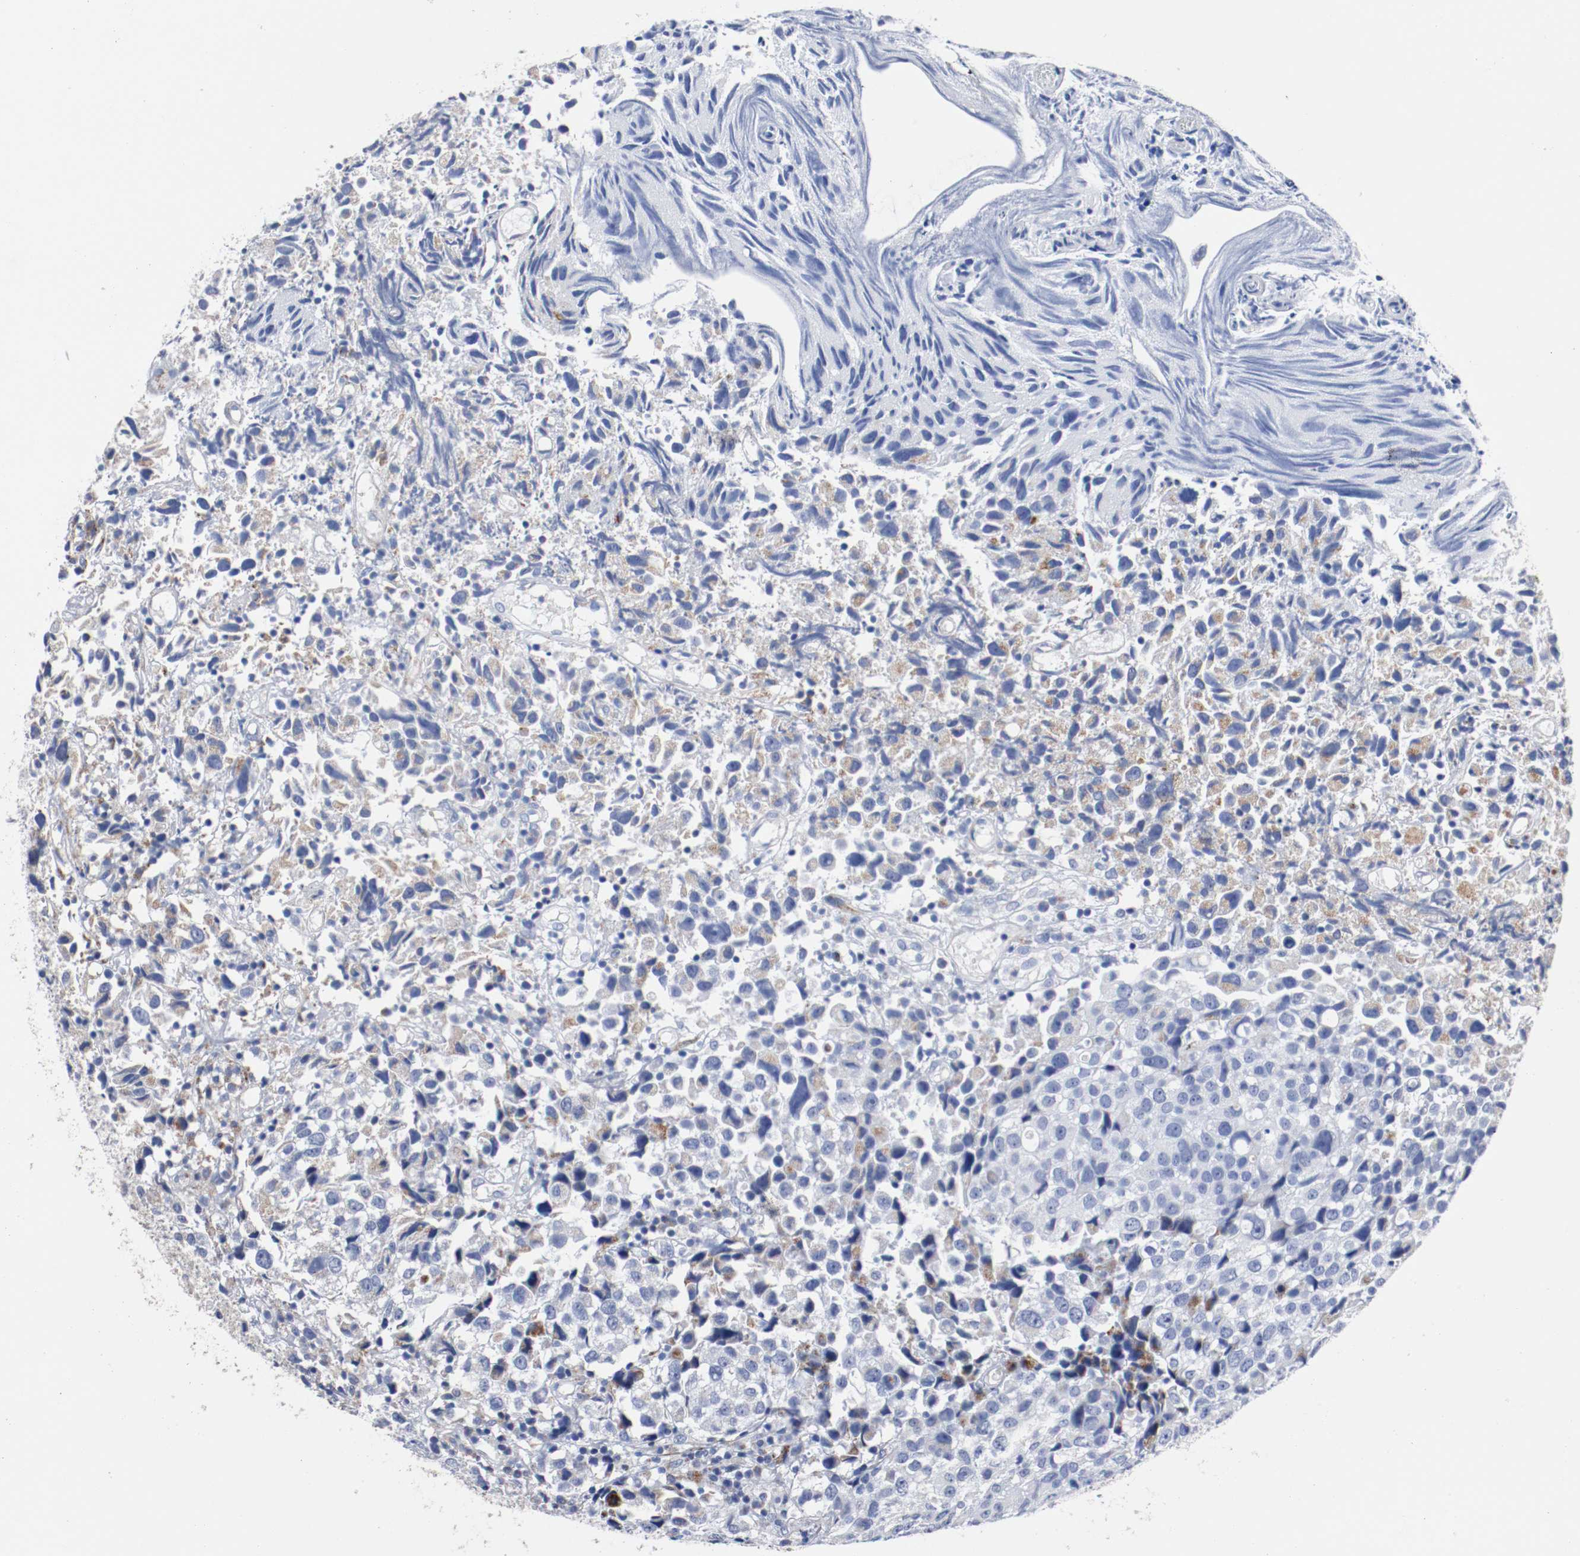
{"staining": {"intensity": "weak", "quantity": ">75%", "location": "cytoplasmic/membranous"}, "tissue": "urothelial cancer", "cell_type": "Tumor cells", "image_type": "cancer", "snomed": [{"axis": "morphology", "description": "Urothelial carcinoma, High grade"}, {"axis": "topography", "description": "Urinary bladder"}], "caption": "Urothelial cancer stained with DAB immunohistochemistry (IHC) displays low levels of weak cytoplasmic/membranous staining in about >75% of tumor cells.", "gene": "TUBD1", "patient": {"sex": "female", "age": 75}}